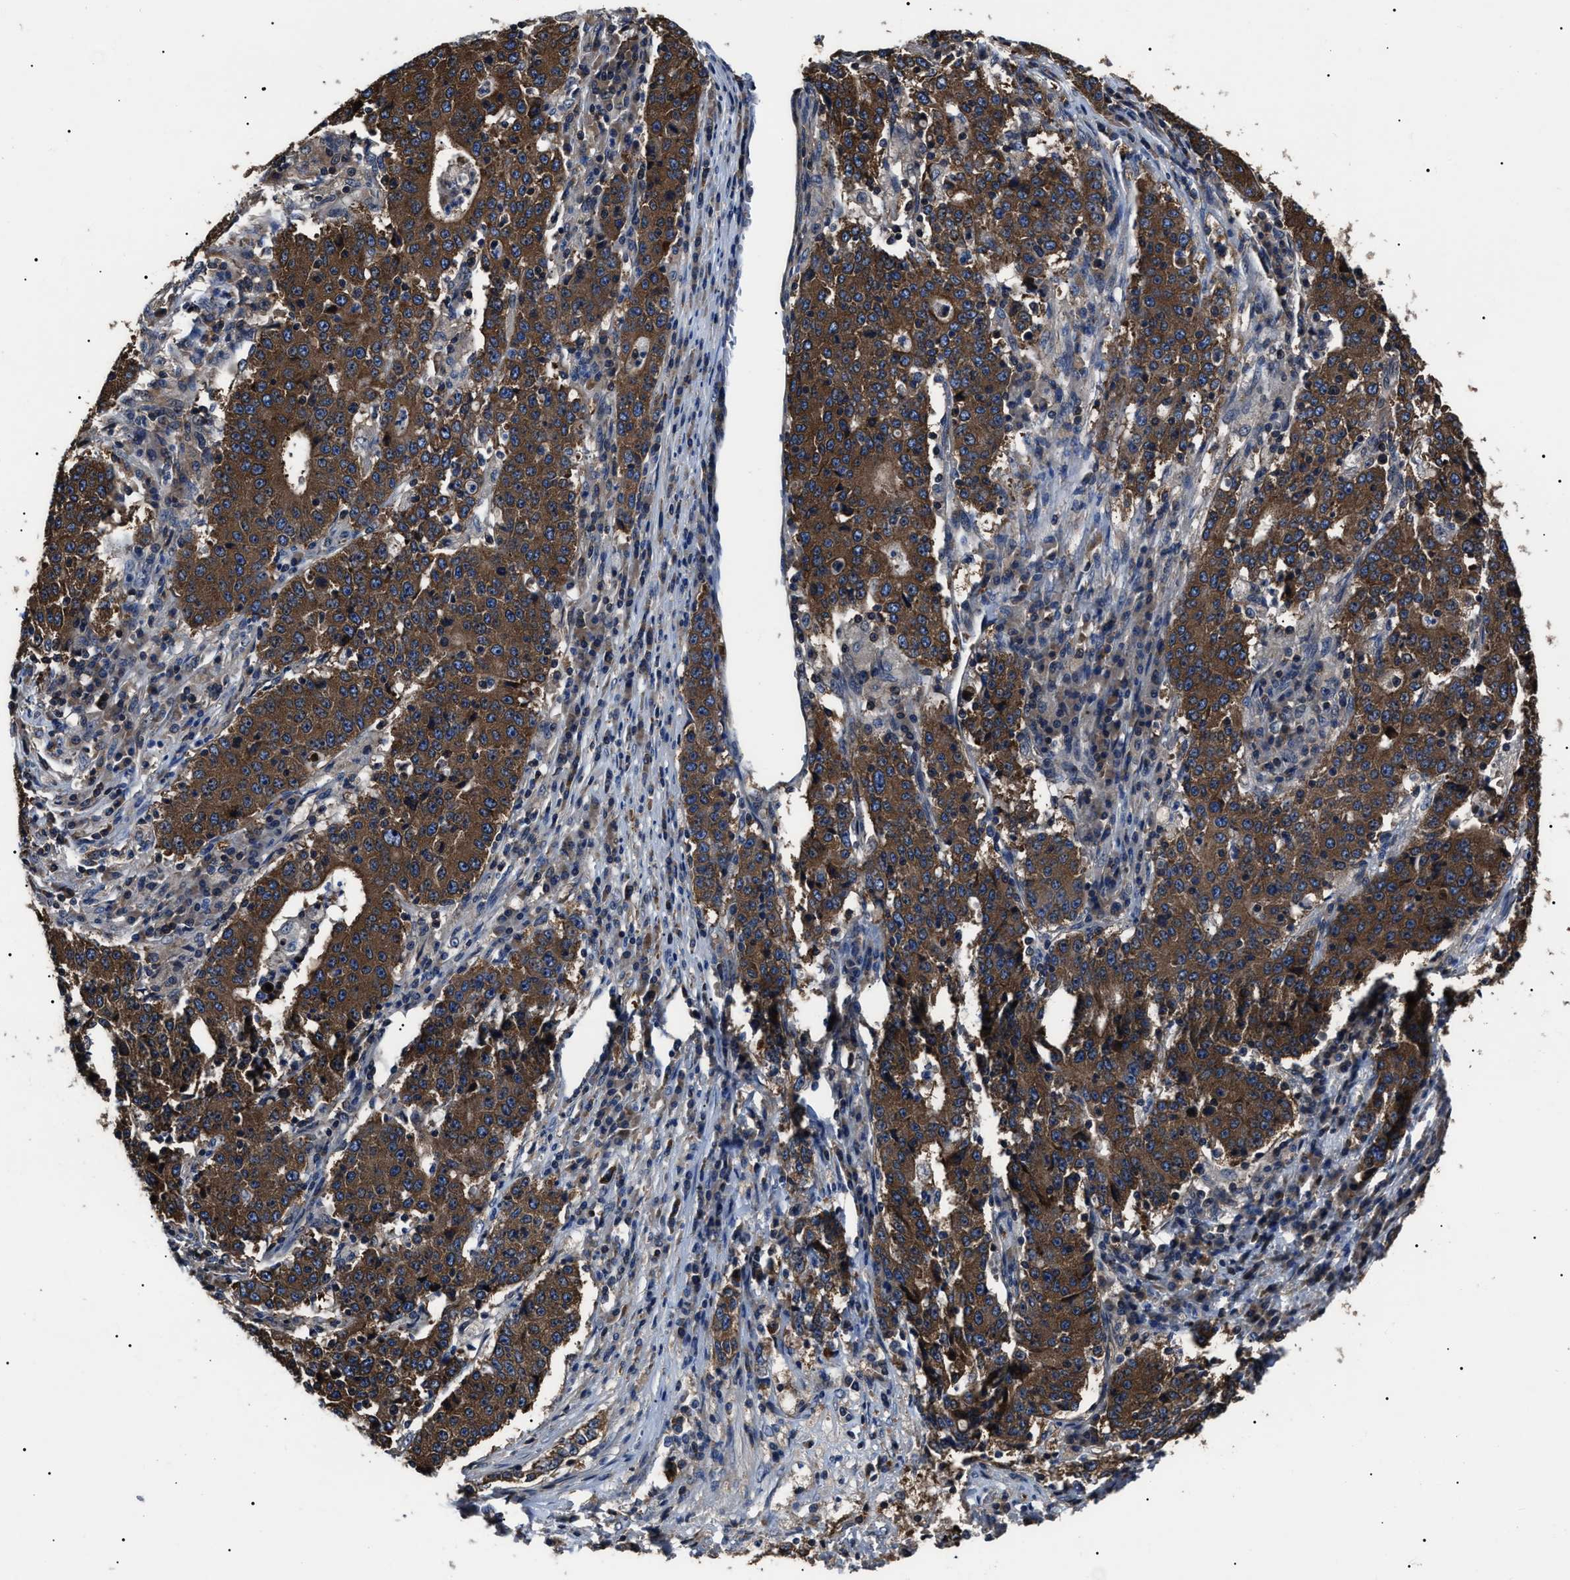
{"staining": {"intensity": "moderate", "quantity": ">75%", "location": "cytoplasmic/membranous"}, "tissue": "stomach cancer", "cell_type": "Tumor cells", "image_type": "cancer", "snomed": [{"axis": "morphology", "description": "Adenocarcinoma, NOS"}, {"axis": "topography", "description": "Stomach"}], "caption": "Stomach adenocarcinoma stained with DAB immunohistochemistry (IHC) exhibits medium levels of moderate cytoplasmic/membranous staining in about >75% of tumor cells. (Stains: DAB in brown, nuclei in blue, Microscopy: brightfield microscopy at high magnification).", "gene": "CCT8", "patient": {"sex": "male", "age": 59}}